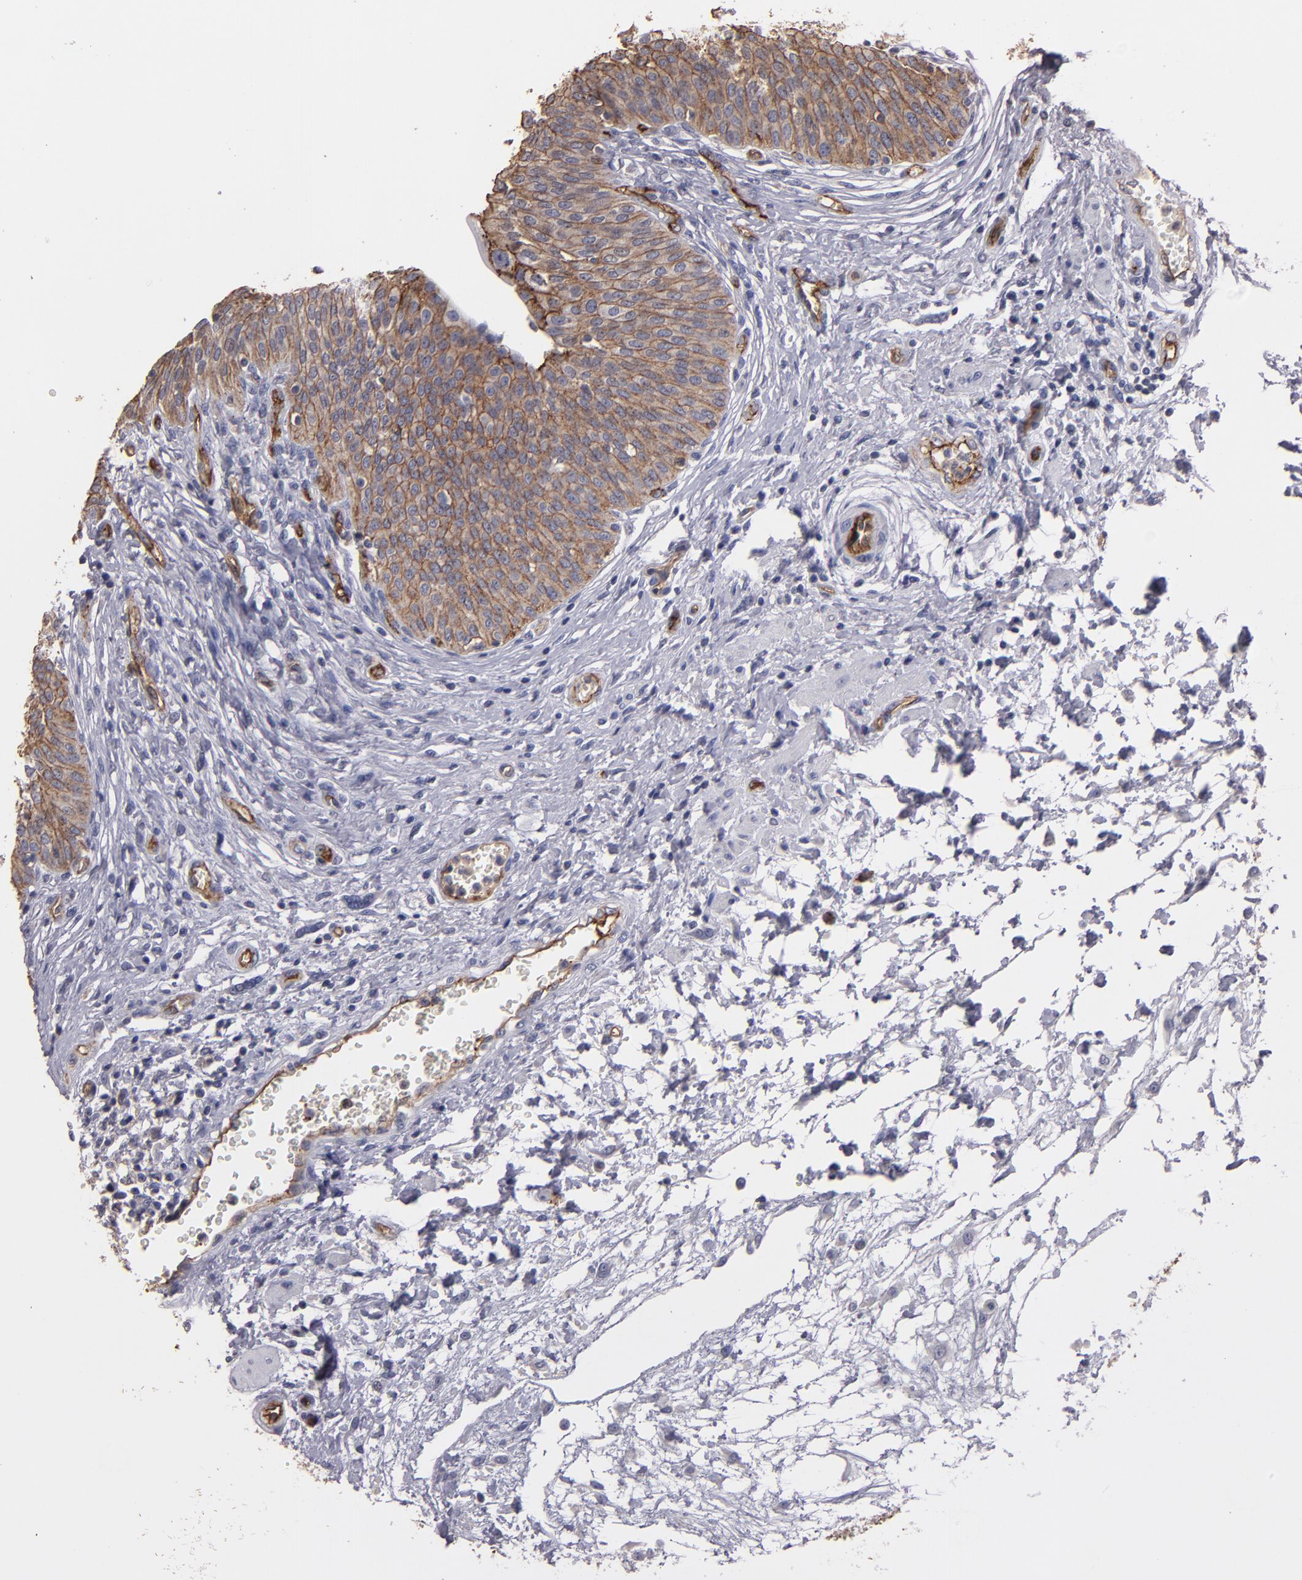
{"staining": {"intensity": "strong", "quantity": ">75%", "location": "cytoplasmic/membranous"}, "tissue": "urinary bladder", "cell_type": "Urothelial cells", "image_type": "normal", "snomed": [{"axis": "morphology", "description": "Normal tissue, NOS"}, {"axis": "topography", "description": "Smooth muscle"}, {"axis": "topography", "description": "Urinary bladder"}], "caption": "The histopathology image demonstrates staining of normal urinary bladder, revealing strong cytoplasmic/membranous protein staining (brown color) within urothelial cells. (Brightfield microscopy of DAB IHC at high magnification).", "gene": "CLDN5", "patient": {"sex": "male", "age": 35}}